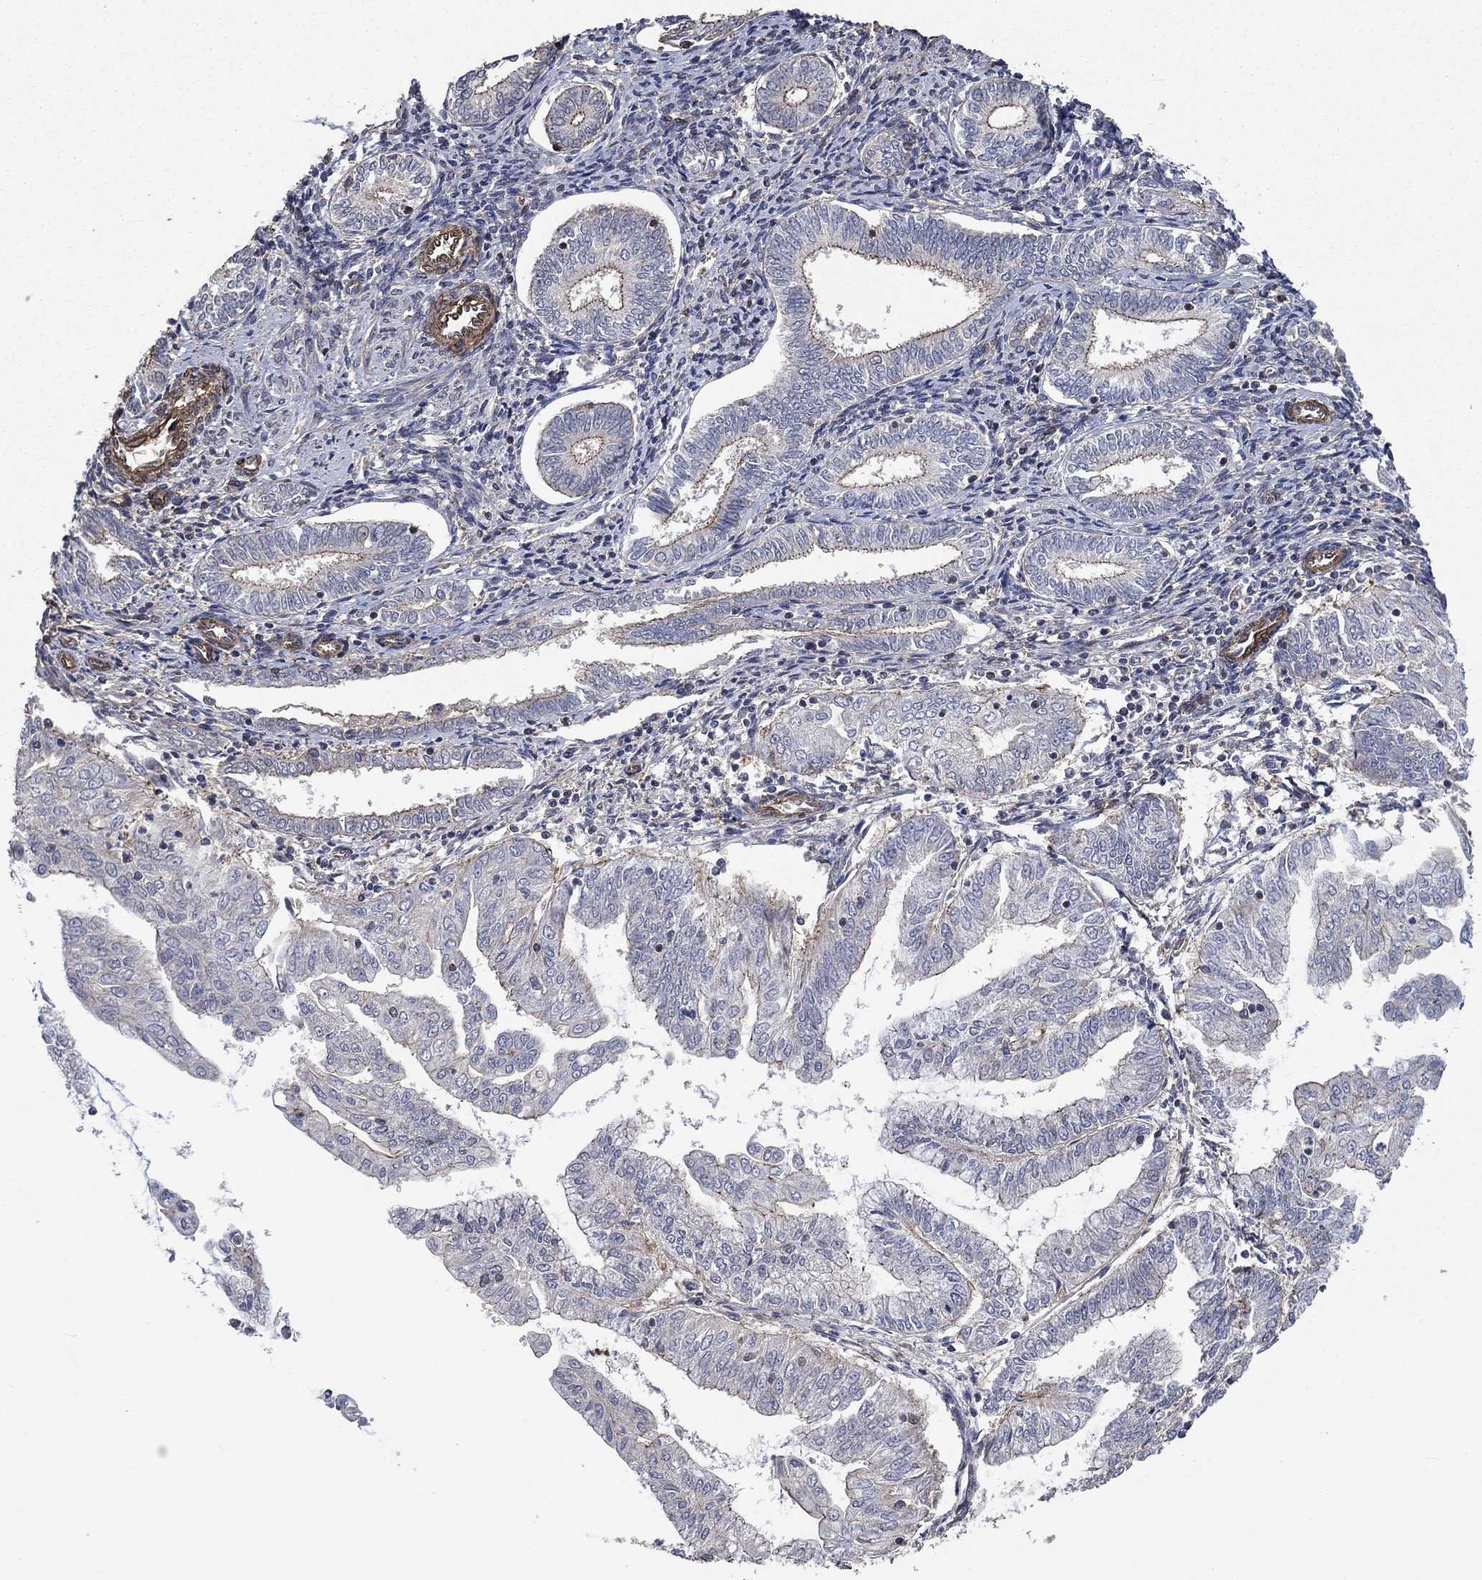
{"staining": {"intensity": "moderate", "quantity": "<25%", "location": "cytoplasmic/membranous"}, "tissue": "endometrial cancer", "cell_type": "Tumor cells", "image_type": "cancer", "snomed": [{"axis": "morphology", "description": "Adenocarcinoma, NOS"}, {"axis": "topography", "description": "Endometrium"}], "caption": "Protein staining by immunohistochemistry (IHC) displays moderate cytoplasmic/membranous expression in about <25% of tumor cells in endometrial cancer (adenocarcinoma).", "gene": "PDE3A", "patient": {"sex": "female", "age": 56}}